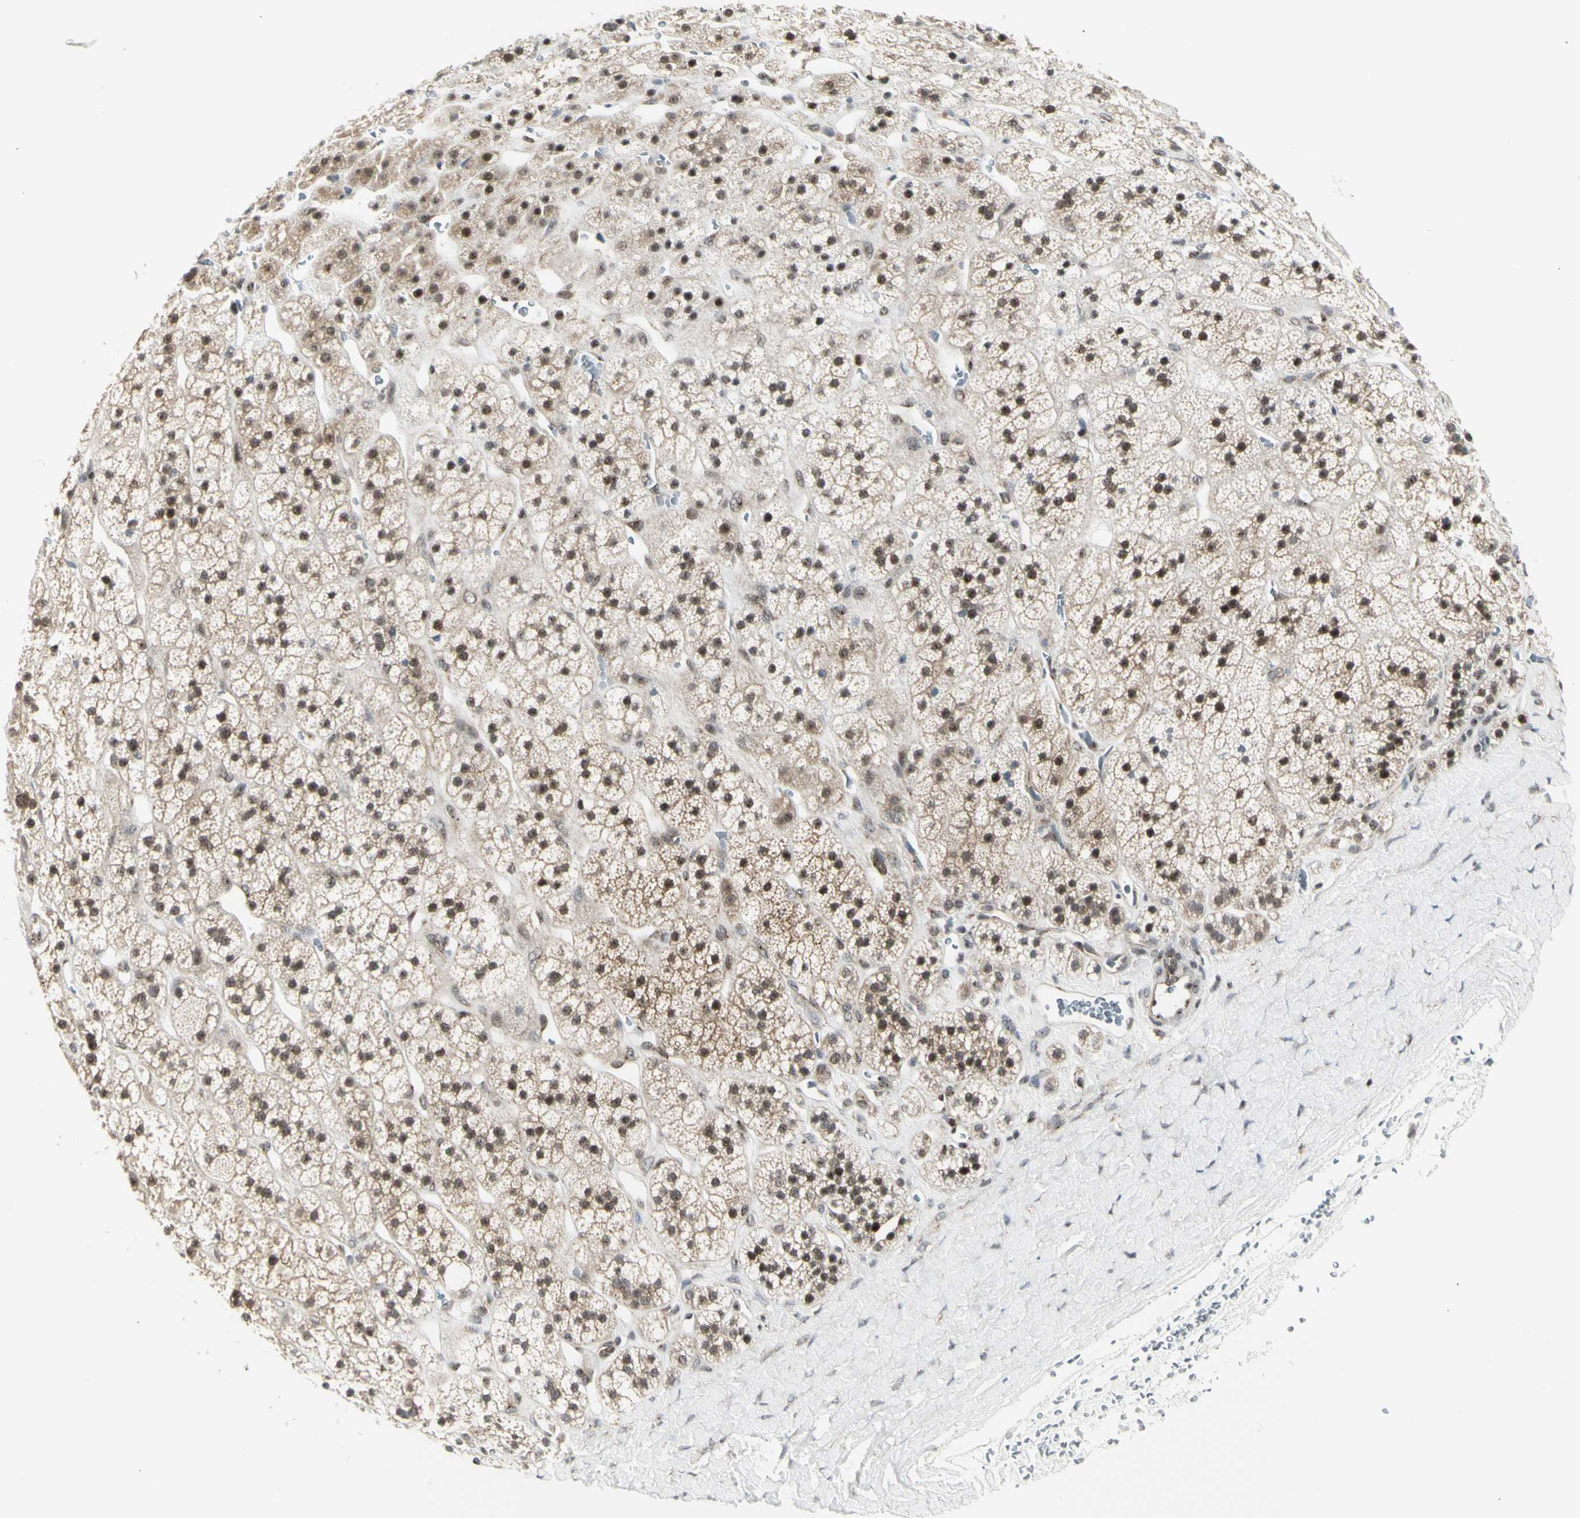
{"staining": {"intensity": "moderate", "quantity": ">75%", "location": "cytoplasmic/membranous,nuclear"}, "tissue": "adrenal gland", "cell_type": "Glandular cells", "image_type": "normal", "snomed": [{"axis": "morphology", "description": "Normal tissue, NOS"}, {"axis": "topography", "description": "Adrenal gland"}], "caption": "Protein analysis of unremarkable adrenal gland reveals moderate cytoplasmic/membranous,nuclear expression in approximately >75% of glandular cells. (DAB IHC with brightfield microscopy, high magnification).", "gene": "DHRS7B", "patient": {"sex": "male", "age": 56}}